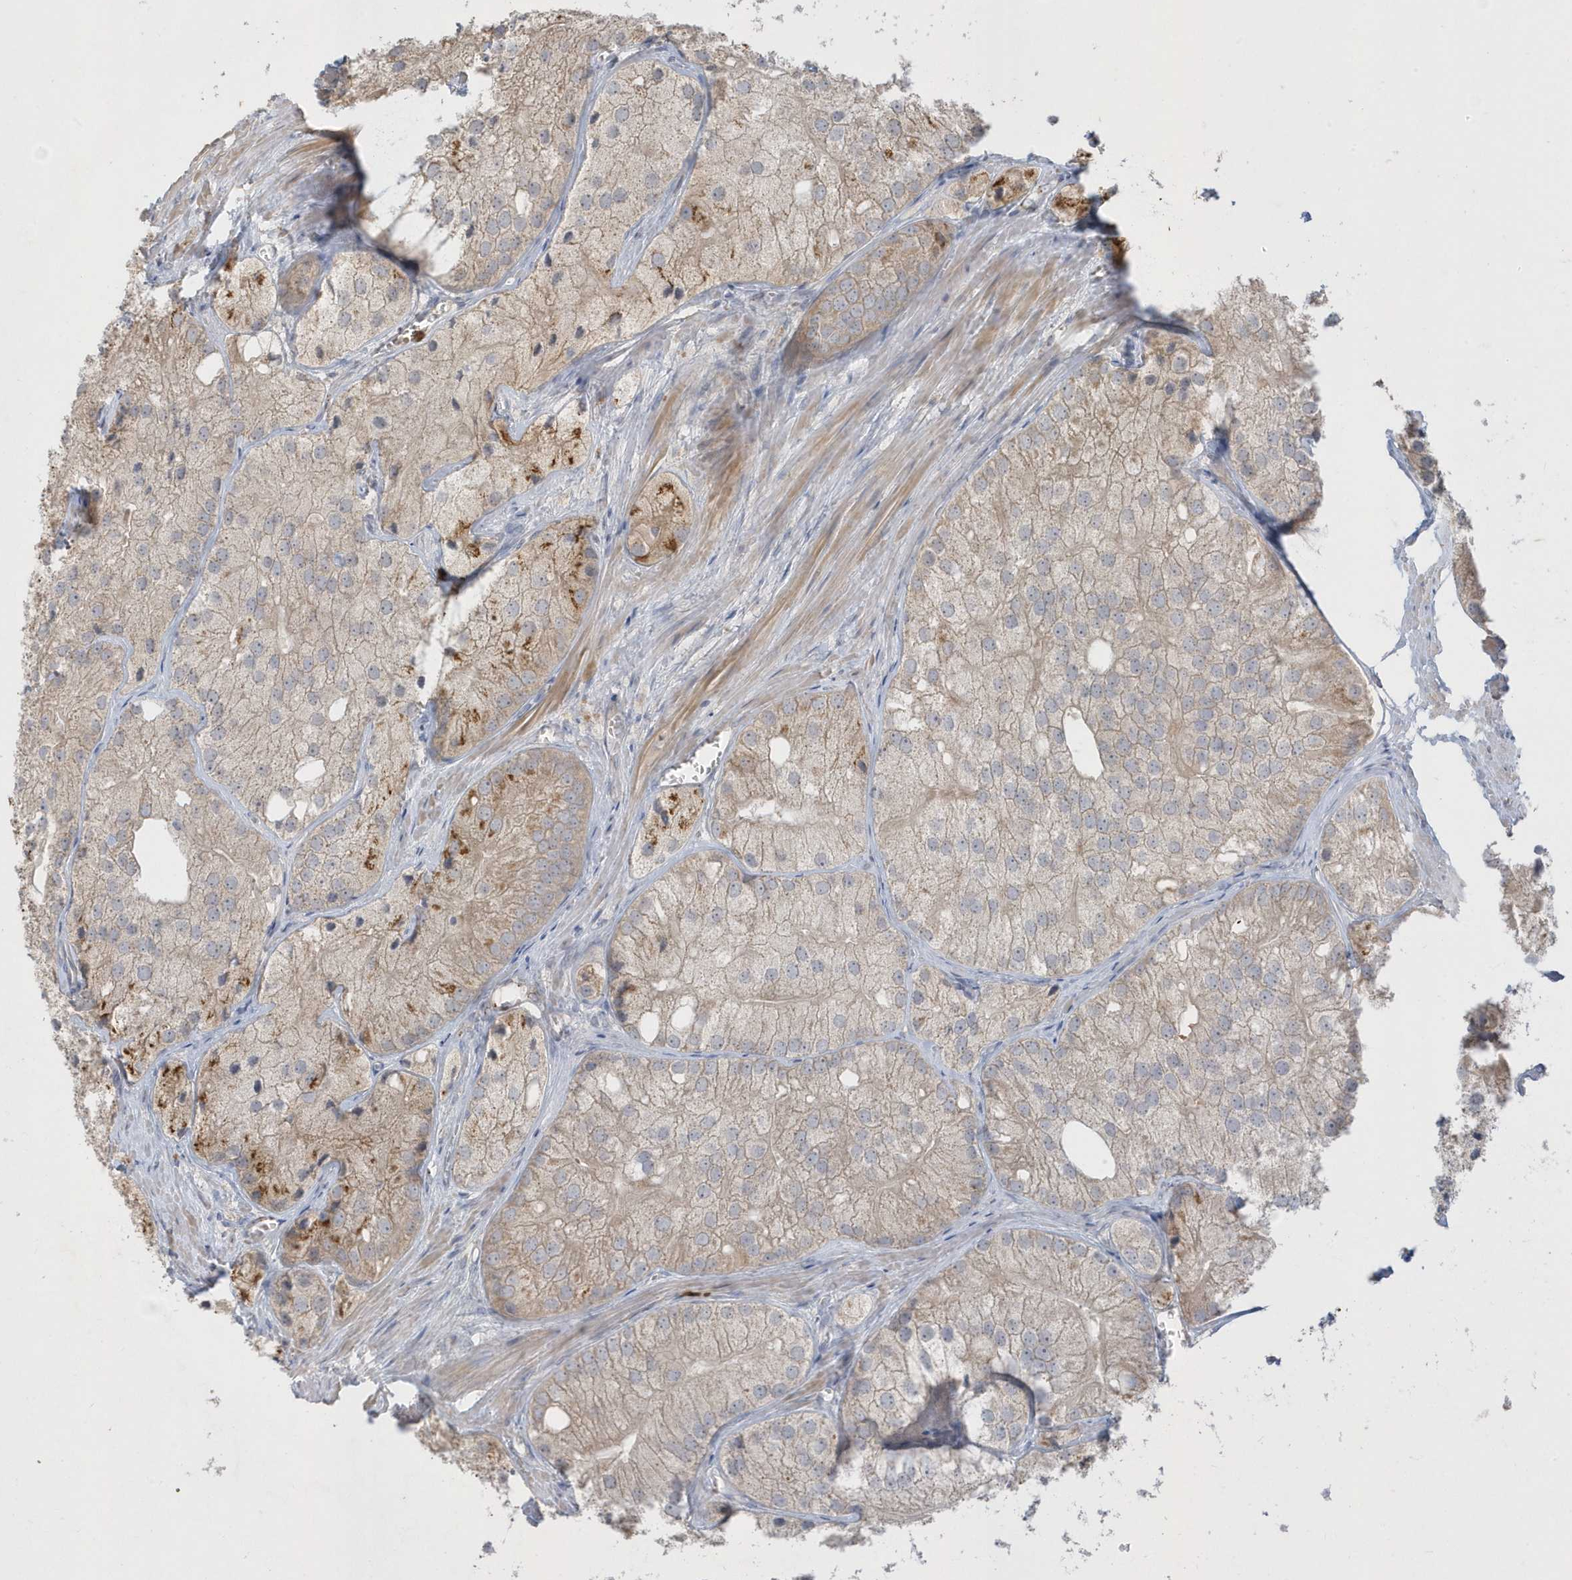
{"staining": {"intensity": "weak", "quantity": ">75%", "location": "cytoplasmic/membranous"}, "tissue": "prostate cancer", "cell_type": "Tumor cells", "image_type": "cancer", "snomed": [{"axis": "morphology", "description": "Adenocarcinoma, Low grade"}, {"axis": "topography", "description": "Prostate"}], "caption": "Weak cytoplasmic/membranous protein staining is present in approximately >75% of tumor cells in low-grade adenocarcinoma (prostate).", "gene": "DPP9", "patient": {"sex": "male", "age": 69}}